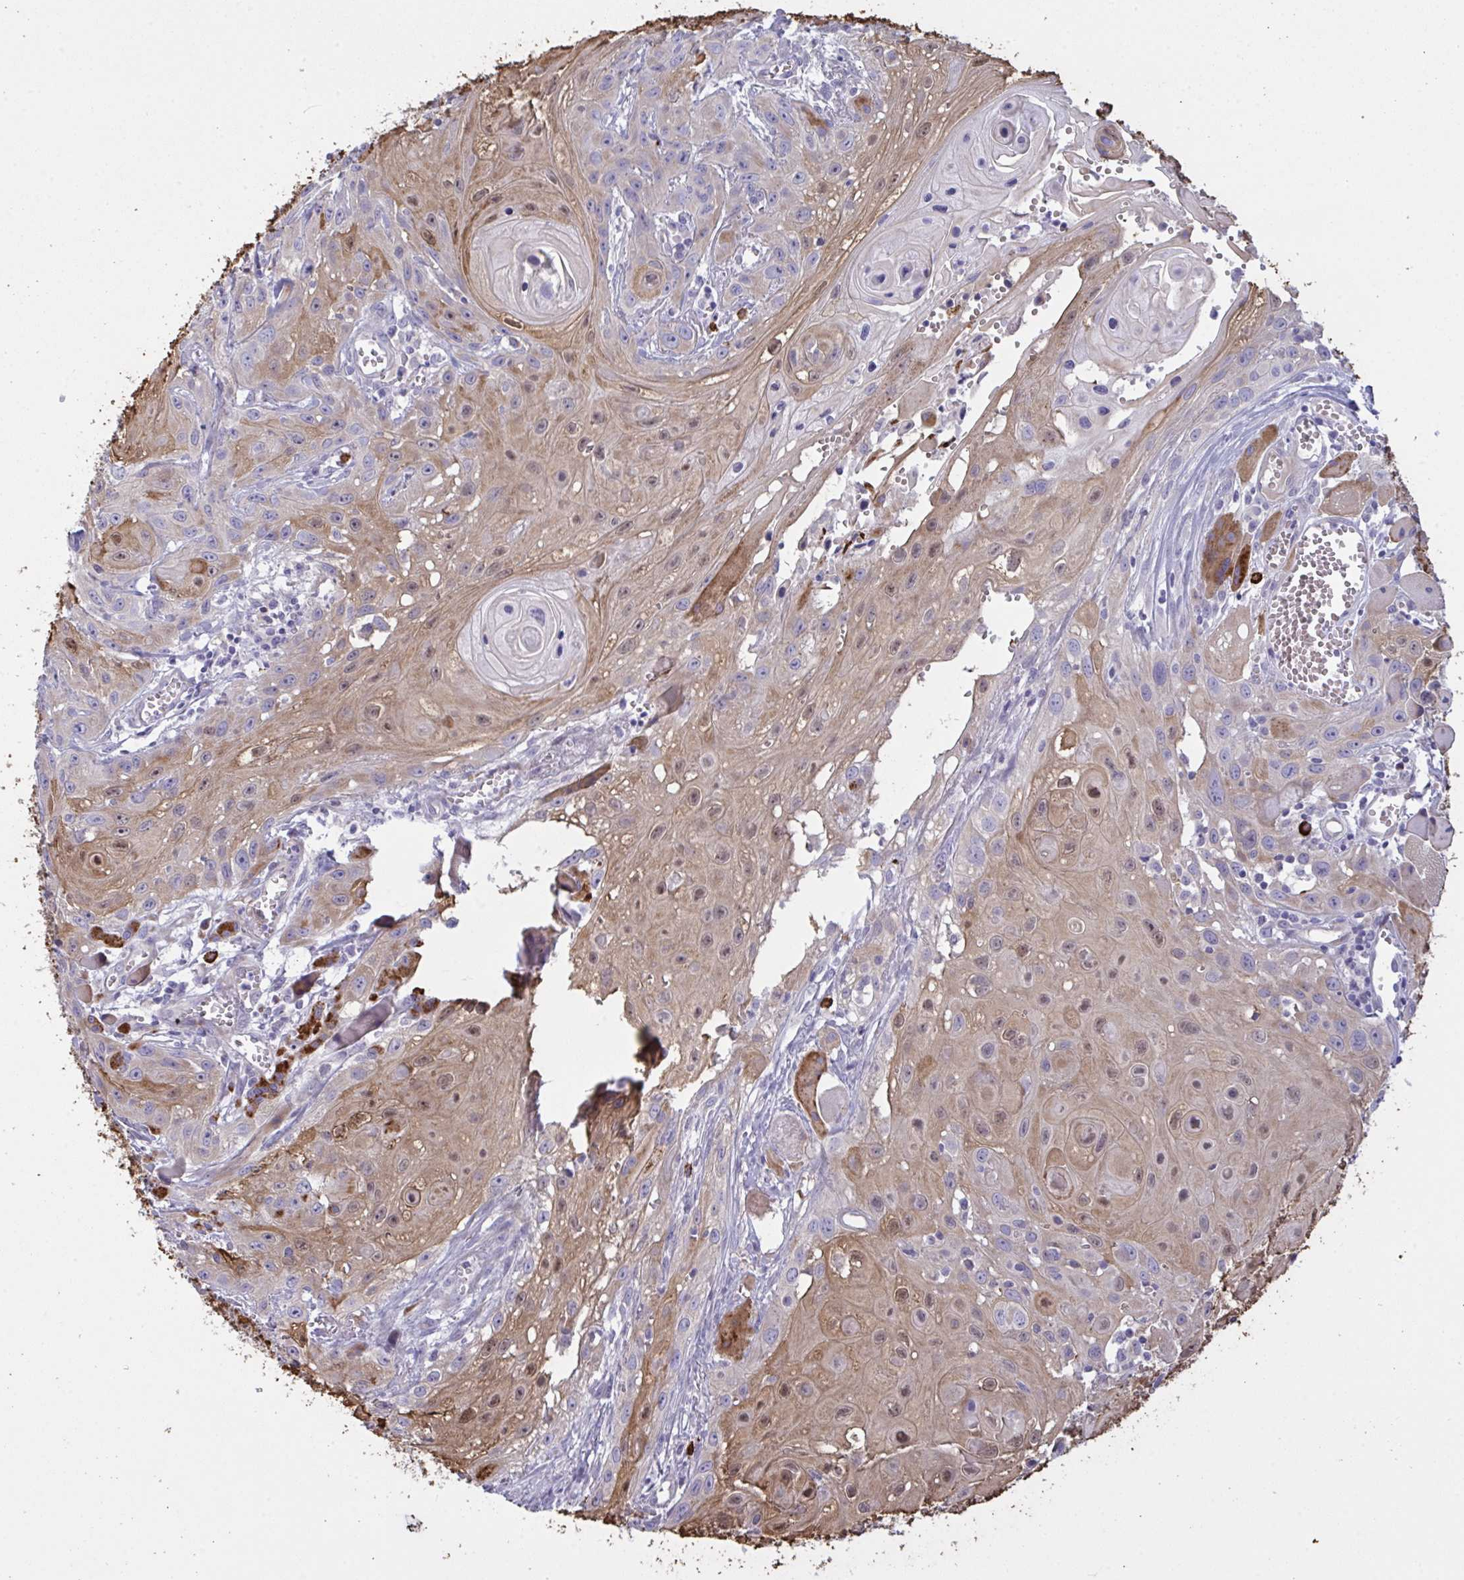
{"staining": {"intensity": "moderate", "quantity": "<25%", "location": "cytoplasmic/membranous,nuclear"}, "tissue": "head and neck cancer", "cell_type": "Tumor cells", "image_type": "cancer", "snomed": [{"axis": "morphology", "description": "Squamous cell carcinoma, NOS"}, {"axis": "topography", "description": "Oral tissue"}, {"axis": "topography", "description": "Head-Neck"}], "caption": "Protein expression by immunohistochemistry demonstrates moderate cytoplasmic/membranous and nuclear expression in approximately <25% of tumor cells in head and neck cancer.", "gene": "ZNF684", "patient": {"sex": "male", "age": 58}}